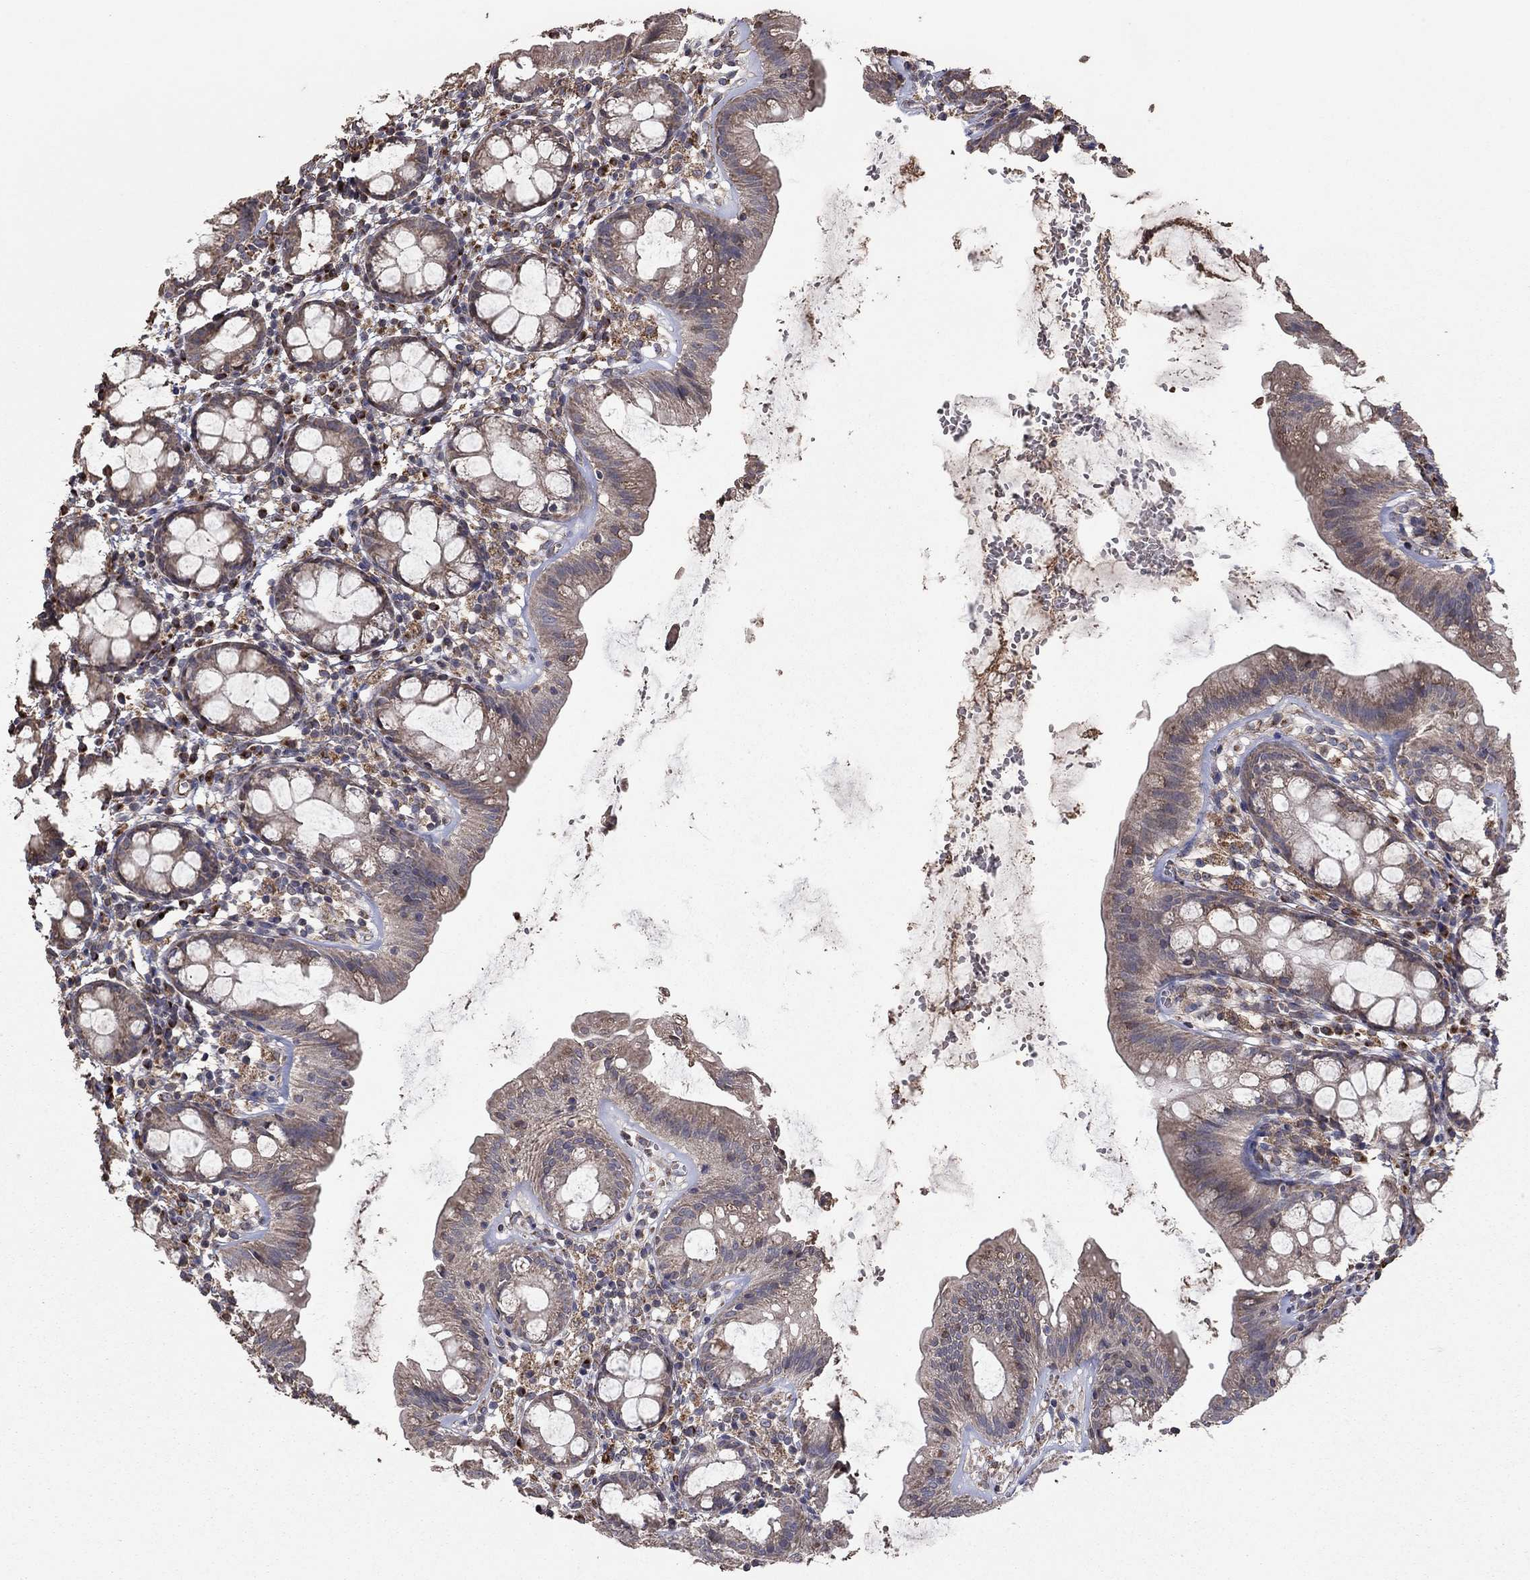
{"staining": {"intensity": "negative", "quantity": "none", "location": "none"}, "tissue": "rectum", "cell_type": "Glandular cells", "image_type": "normal", "snomed": [{"axis": "morphology", "description": "Normal tissue, NOS"}, {"axis": "topography", "description": "Rectum"}], "caption": "IHC of benign rectum exhibits no staining in glandular cells.", "gene": "FLT4", "patient": {"sex": "male", "age": 57}}